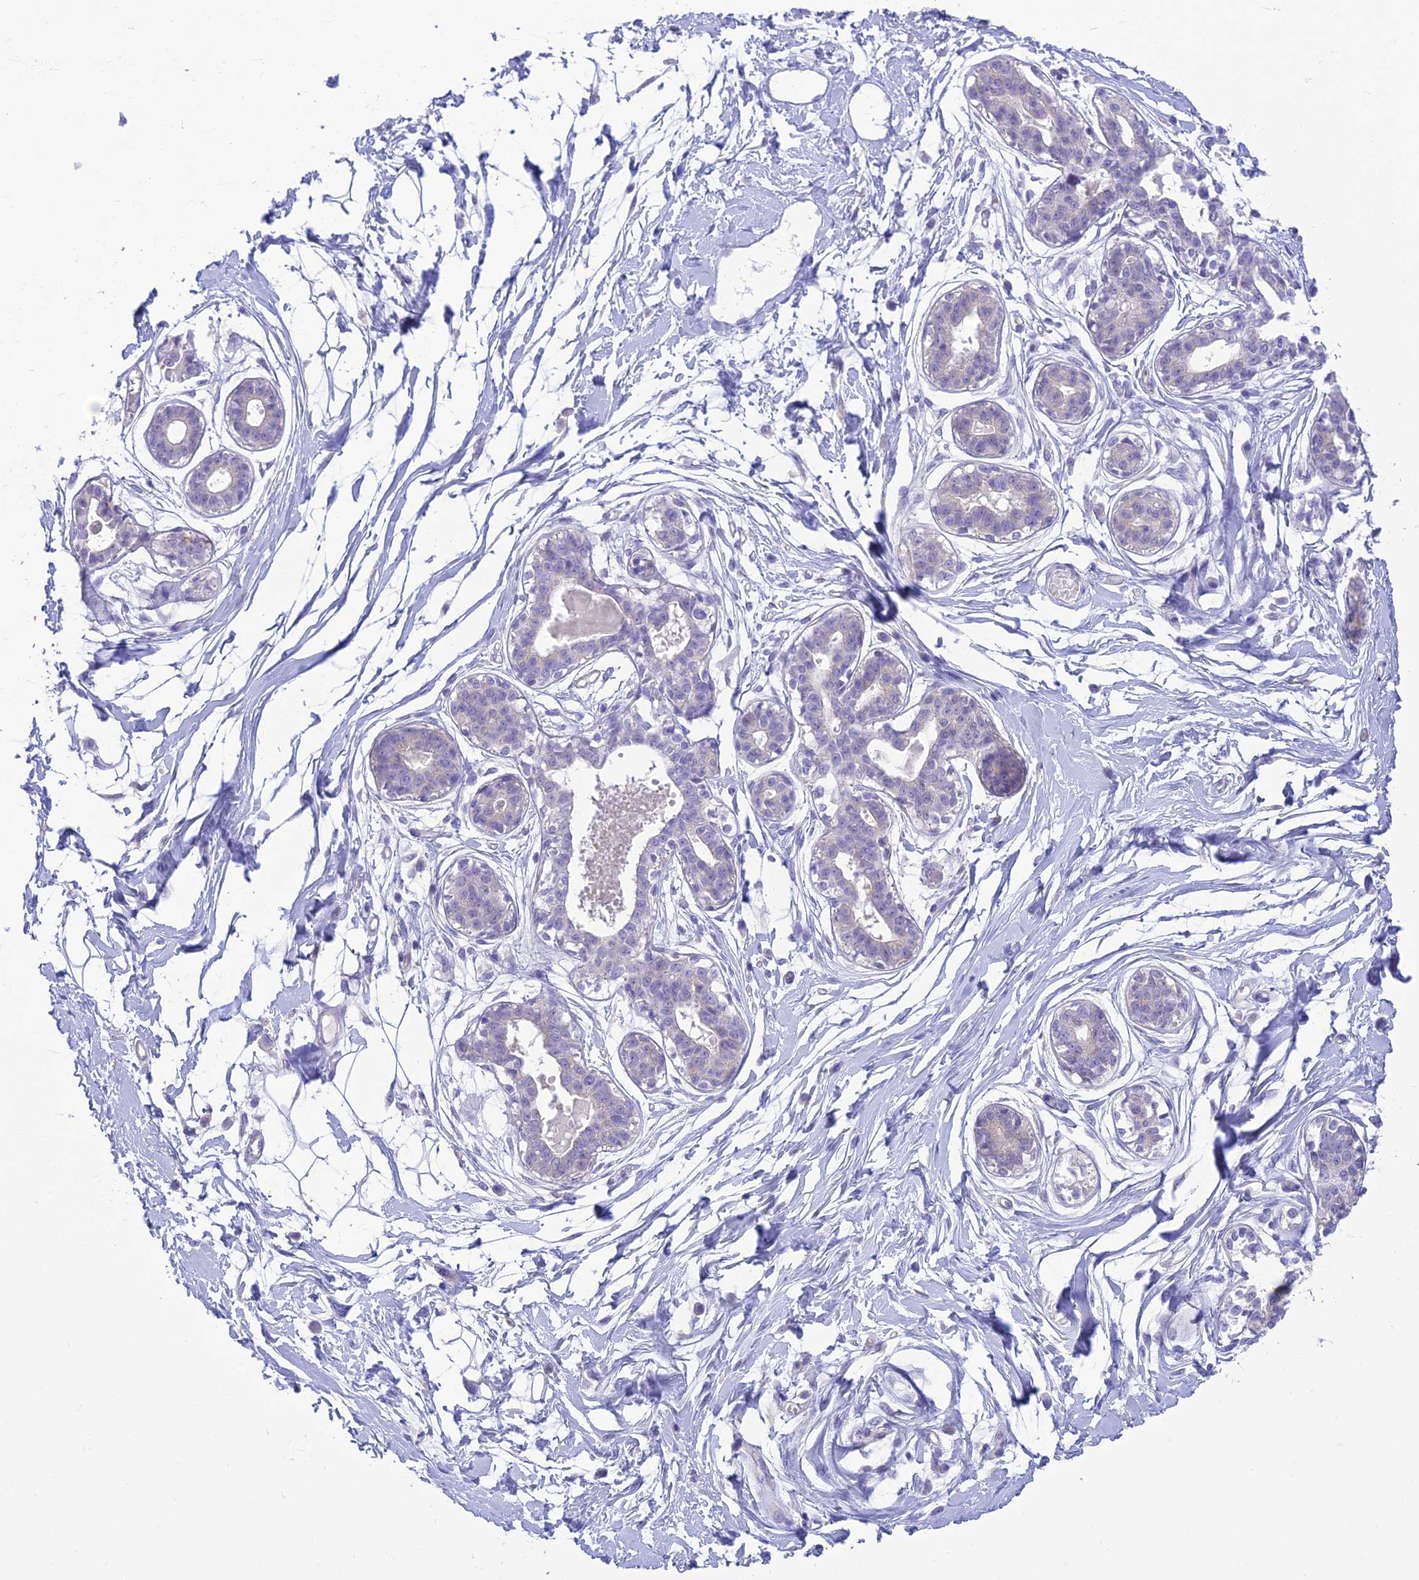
{"staining": {"intensity": "negative", "quantity": "none", "location": "none"}, "tissue": "breast", "cell_type": "Adipocytes", "image_type": "normal", "snomed": [{"axis": "morphology", "description": "Normal tissue, NOS"}, {"axis": "topography", "description": "Breast"}], "caption": "High power microscopy micrograph of an IHC image of unremarkable breast, revealing no significant expression in adipocytes.", "gene": "DHDH", "patient": {"sex": "female", "age": 45}}